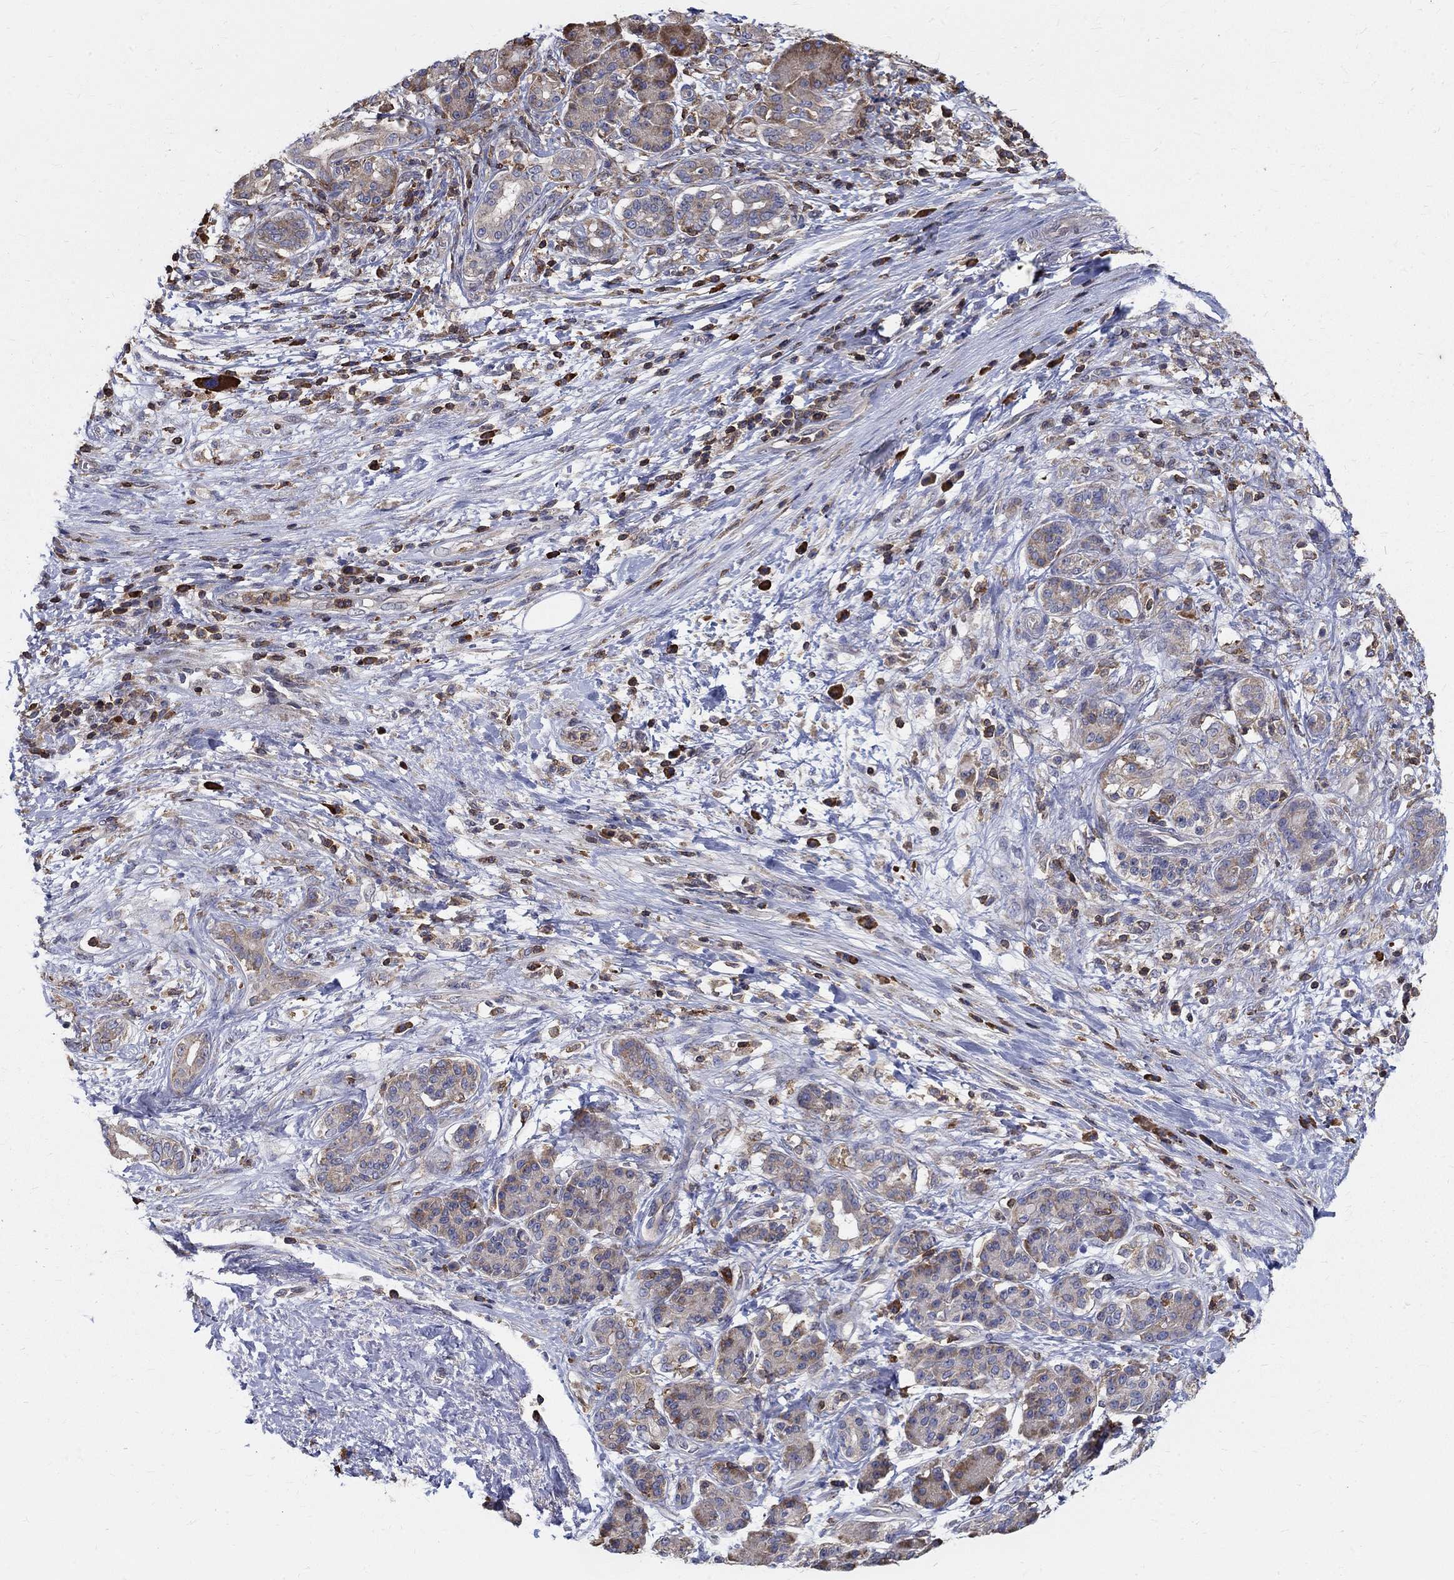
{"staining": {"intensity": "weak", "quantity": "25%-75%", "location": "cytoplasmic/membranous"}, "tissue": "pancreatic cancer", "cell_type": "Tumor cells", "image_type": "cancer", "snomed": [{"axis": "morphology", "description": "Adenocarcinoma, NOS"}, {"axis": "topography", "description": "Pancreas"}], "caption": "Protein staining of pancreatic adenocarcinoma tissue displays weak cytoplasmic/membranous staining in about 25%-75% of tumor cells. The staining was performed using DAB, with brown indicating positive protein expression. Nuclei are stained blue with hematoxylin.", "gene": "AGAP2", "patient": {"sex": "female", "age": 73}}